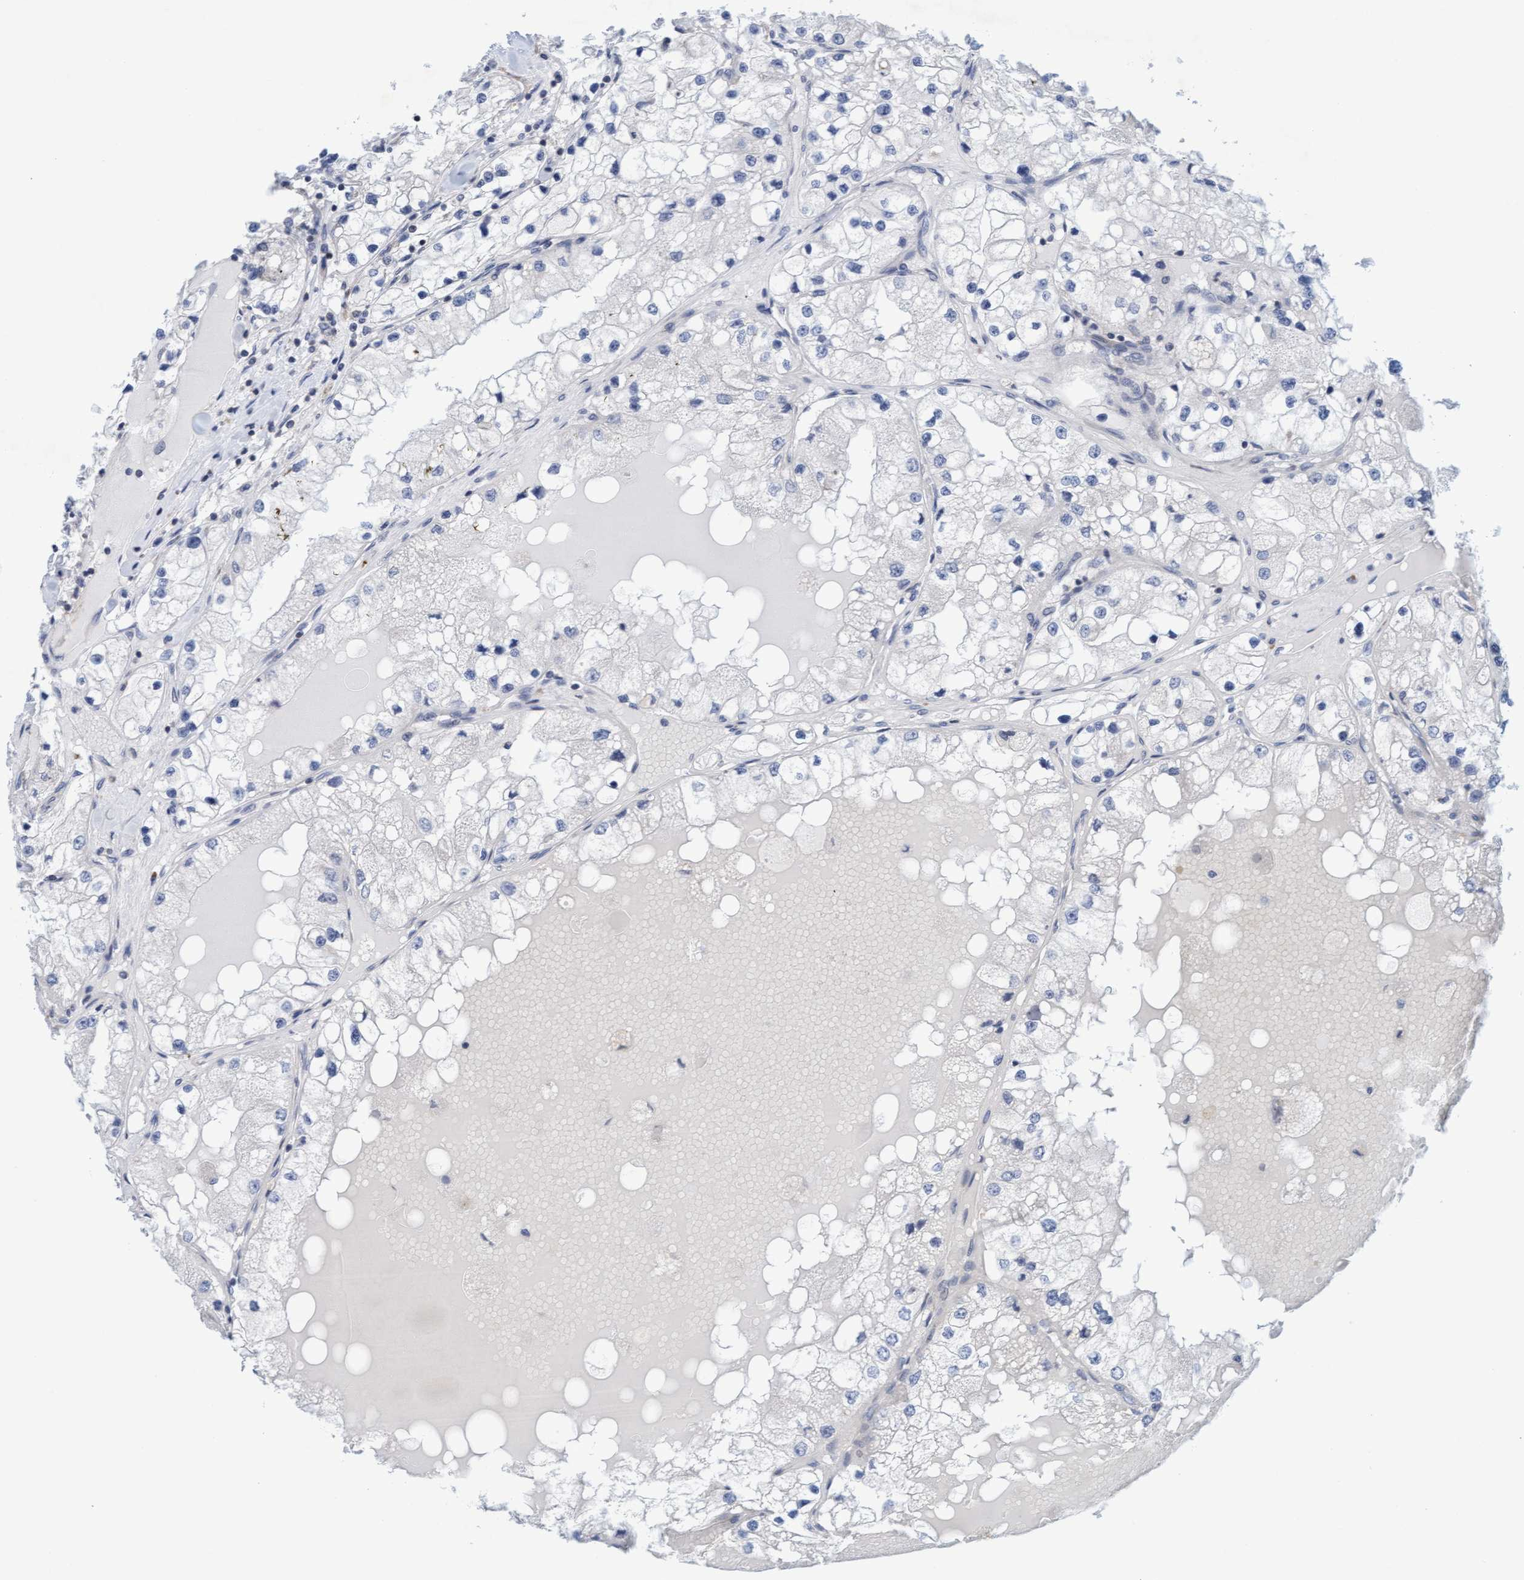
{"staining": {"intensity": "negative", "quantity": "none", "location": "none"}, "tissue": "renal cancer", "cell_type": "Tumor cells", "image_type": "cancer", "snomed": [{"axis": "morphology", "description": "Adenocarcinoma, NOS"}, {"axis": "topography", "description": "Kidney"}], "caption": "IHC photomicrograph of neoplastic tissue: human renal cancer stained with DAB (3,3'-diaminobenzidine) exhibits no significant protein positivity in tumor cells.", "gene": "SLC28A3", "patient": {"sex": "male", "age": 68}}